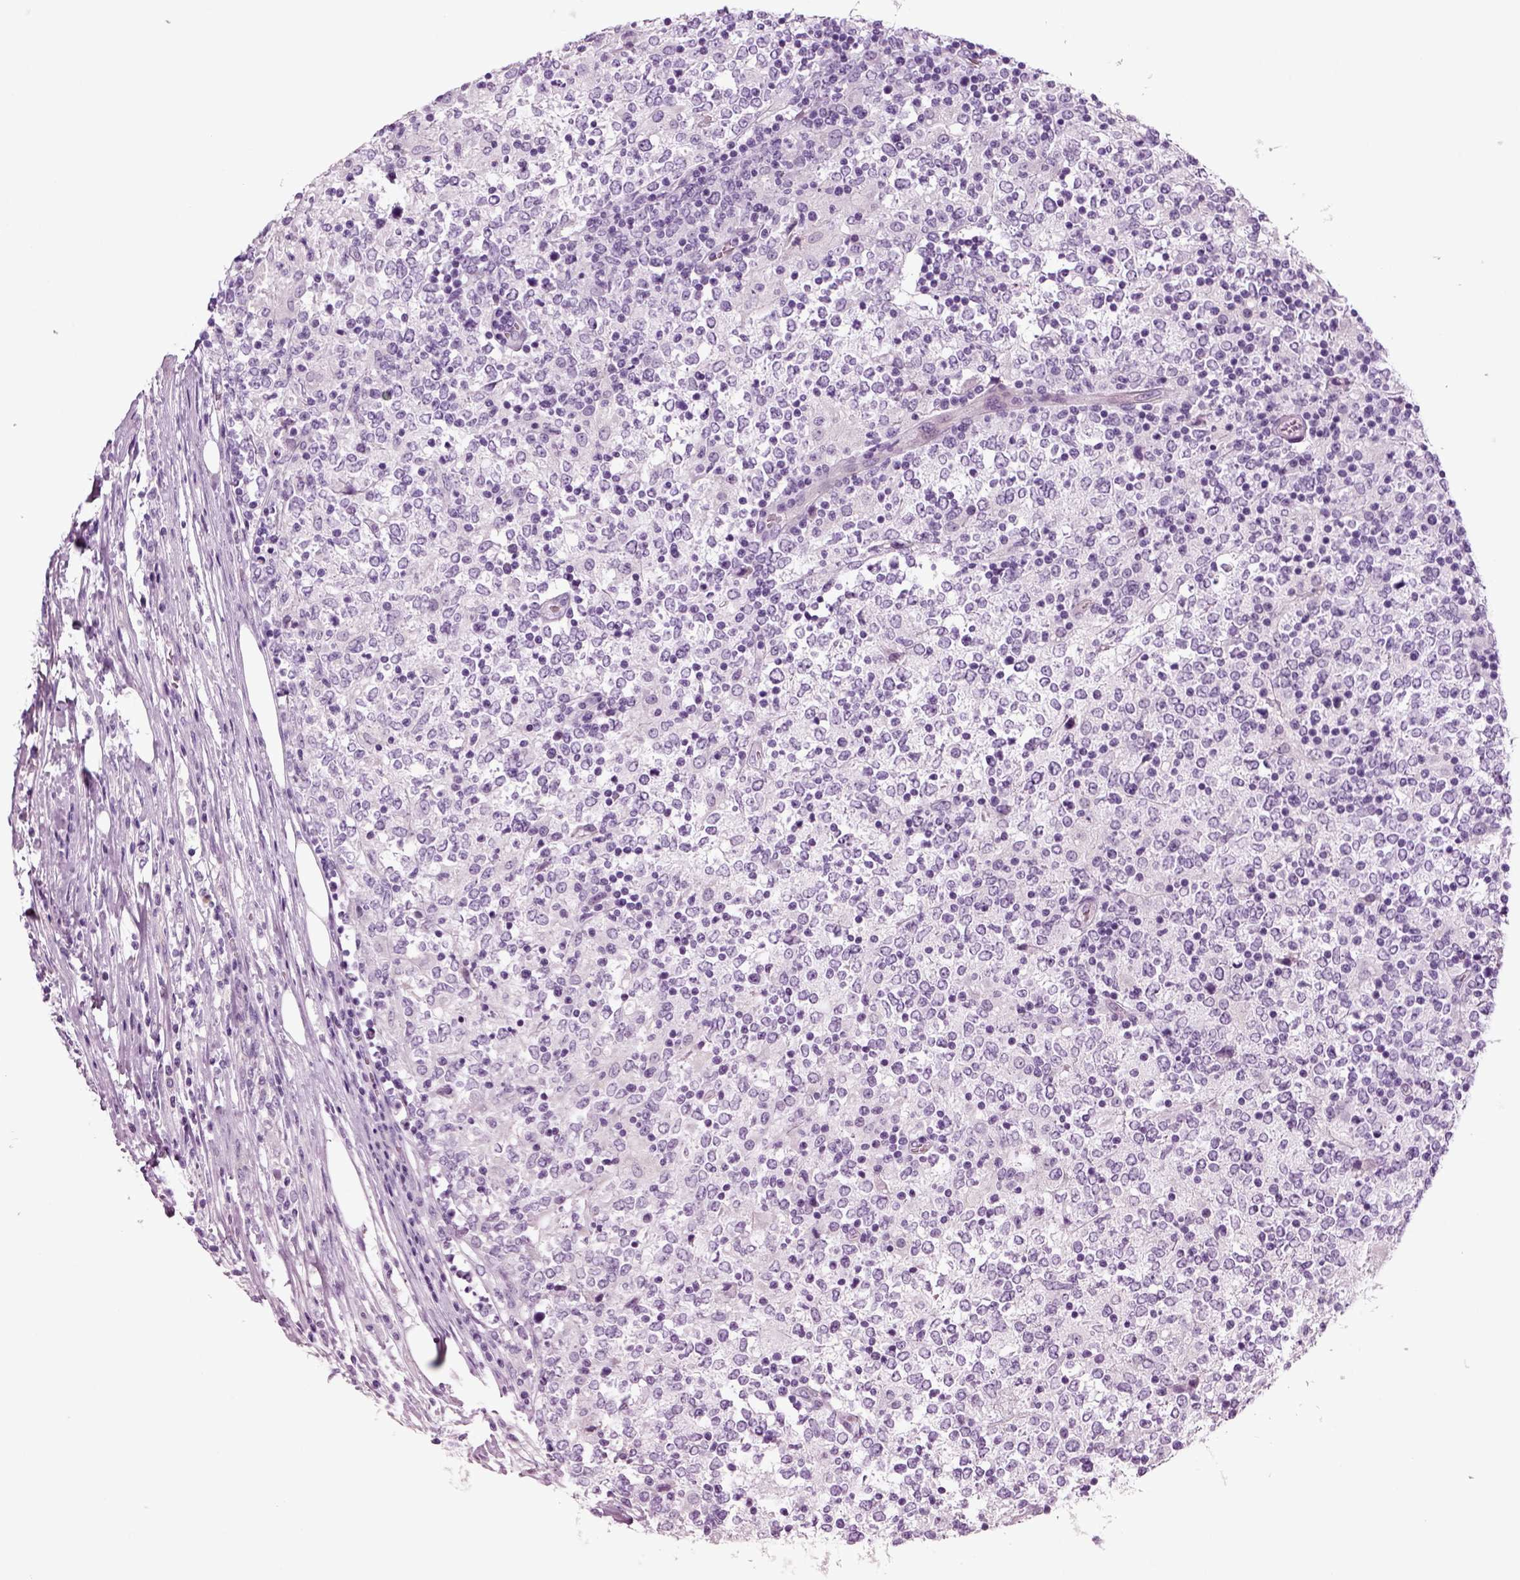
{"staining": {"intensity": "negative", "quantity": "none", "location": "none"}, "tissue": "lymphoma", "cell_type": "Tumor cells", "image_type": "cancer", "snomed": [{"axis": "morphology", "description": "Malignant lymphoma, non-Hodgkin's type, High grade"}, {"axis": "topography", "description": "Lymph node"}], "caption": "DAB immunohistochemical staining of lymphoma exhibits no significant expression in tumor cells.", "gene": "CRABP1", "patient": {"sex": "female", "age": 84}}